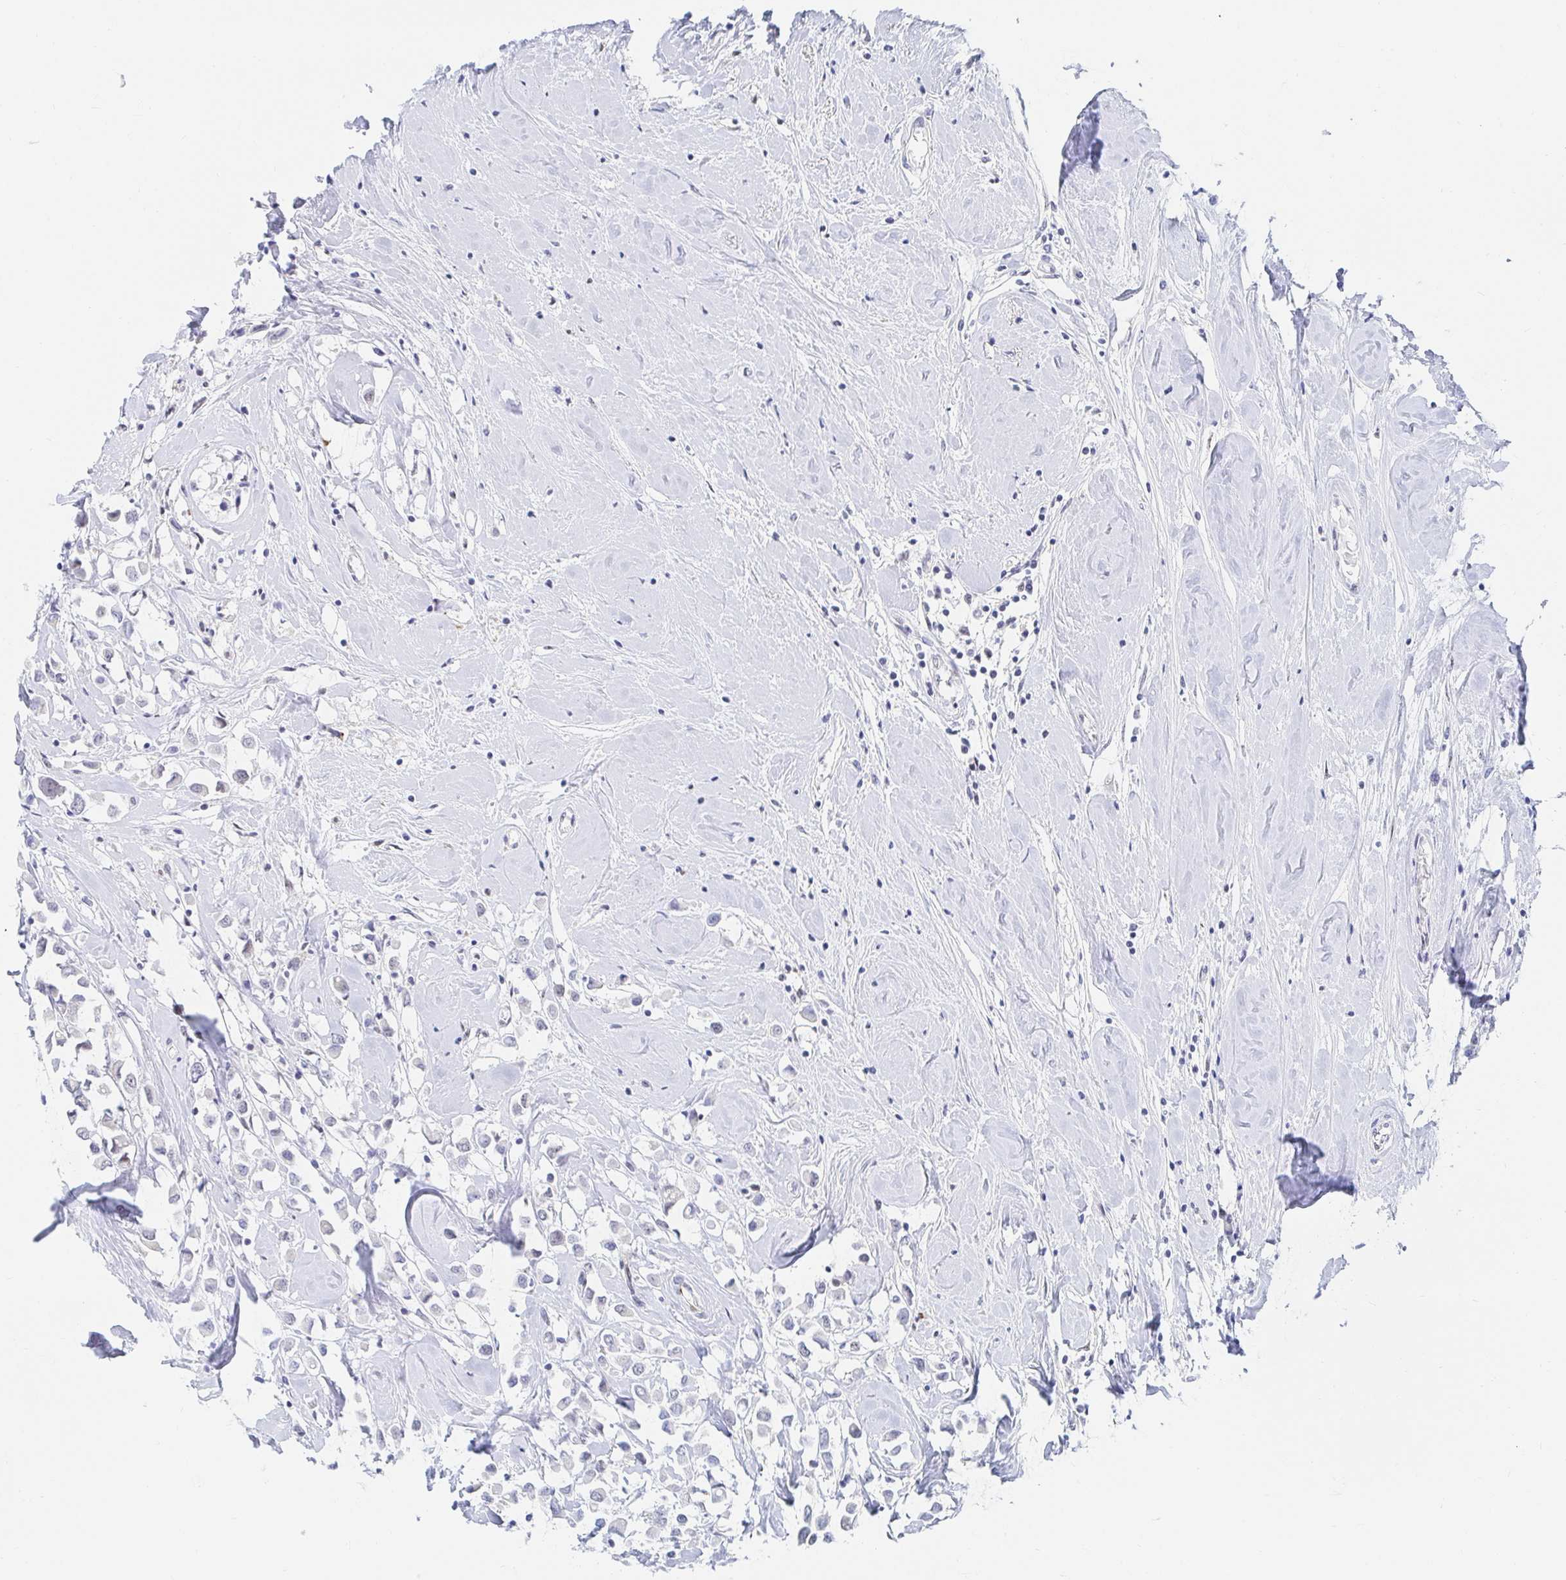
{"staining": {"intensity": "negative", "quantity": "none", "location": "none"}, "tissue": "breast cancer", "cell_type": "Tumor cells", "image_type": "cancer", "snomed": [{"axis": "morphology", "description": "Duct carcinoma"}, {"axis": "topography", "description": "Breast"}], "caption": "IHC histopathology image of human breast cancer stained for a protein (brown), which demonstrates no expression in tumor cells.", "gene": "COL28A1", "patient": {"sex": "female", "age": 61}}